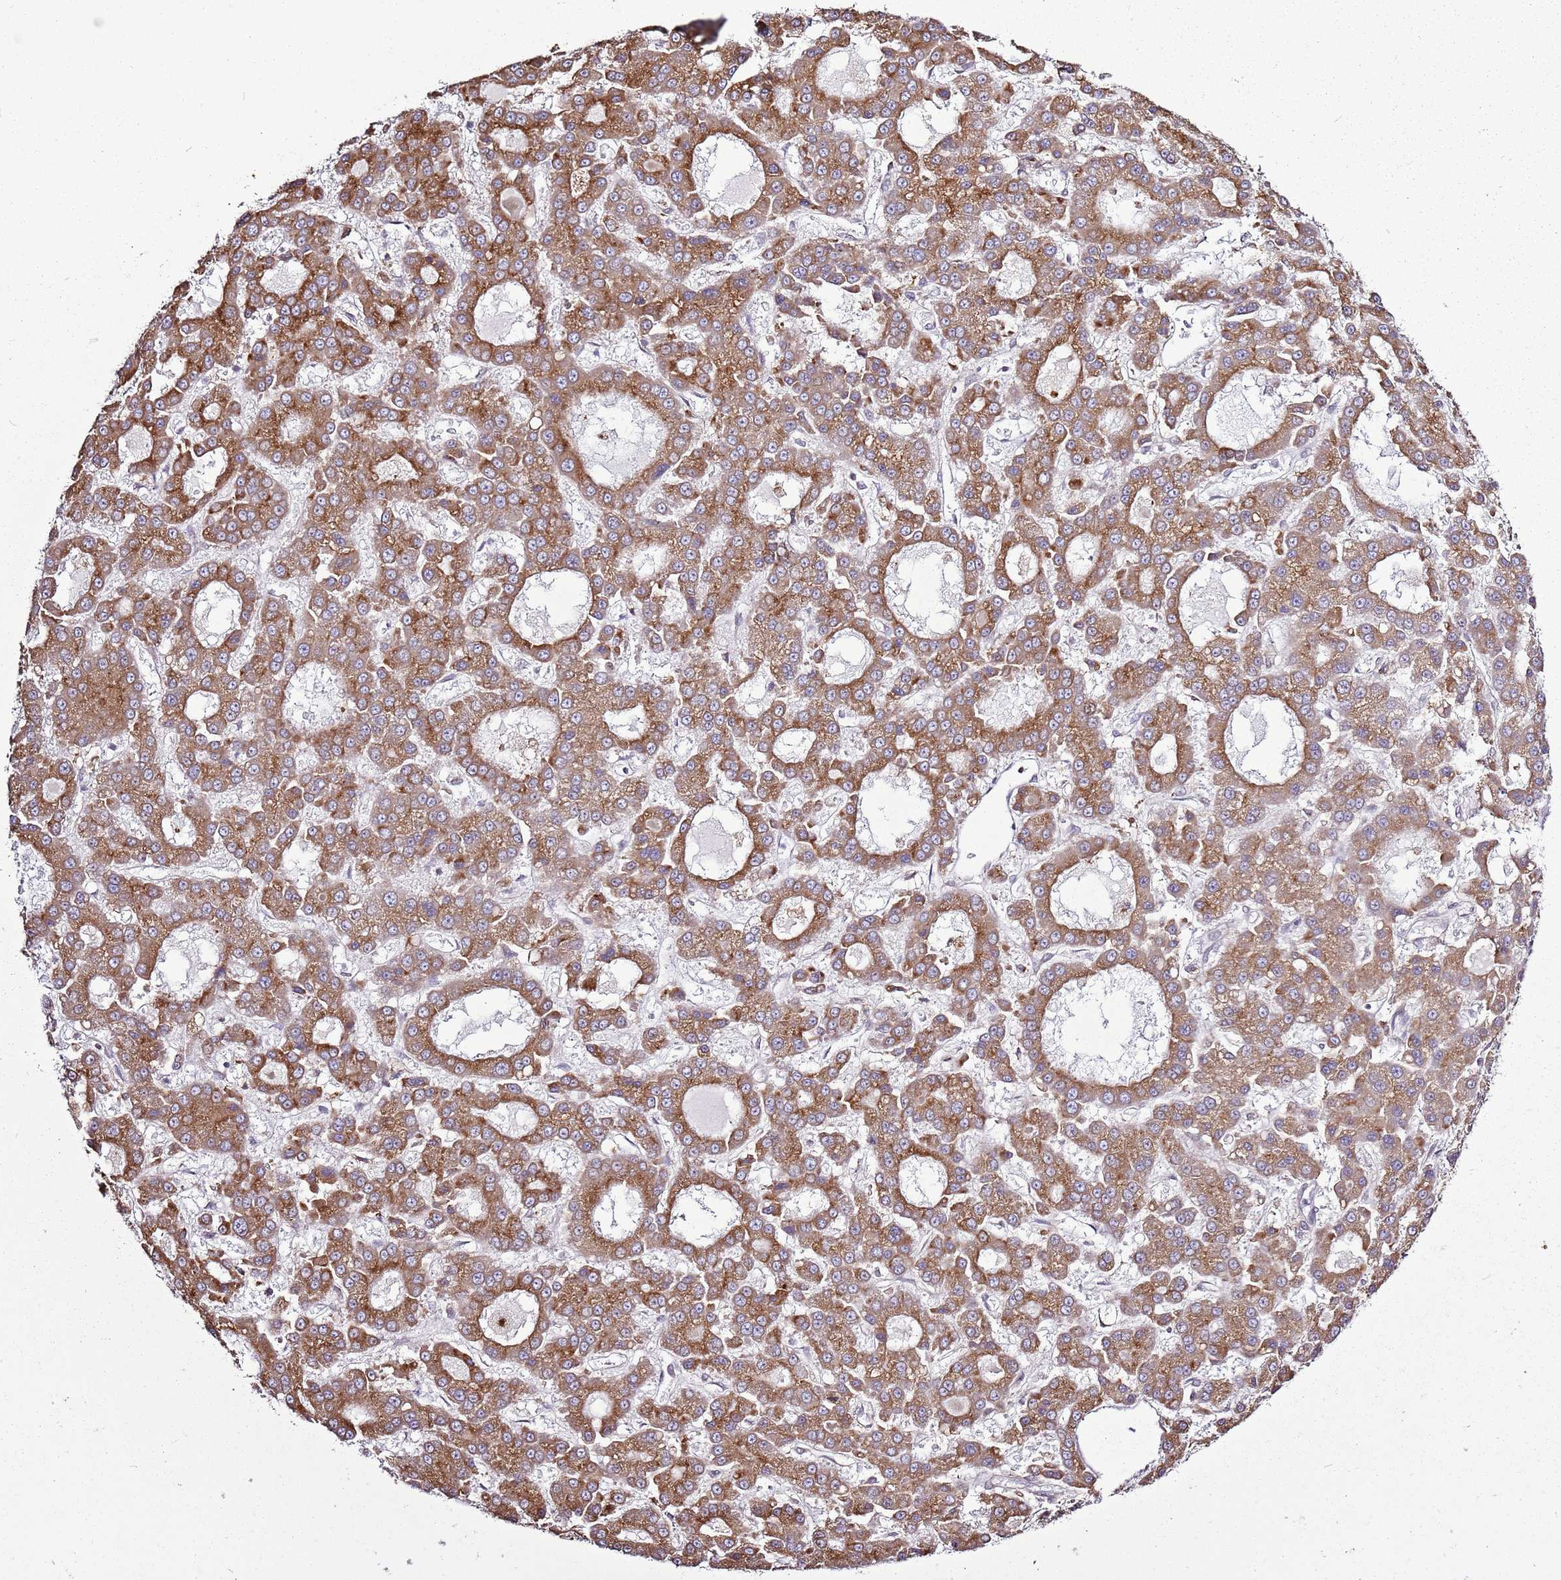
{"staining": {"intensity": "moderate", "quantity": ">75%", "location": "cytoplasmic/membranous"}, "tissue": "liver cancer", "cell_type": "Tumor cells", "image_type": "cancer", "snomed": [{"axis": "morphology", "description": "Carcinoma, Hepatocellular, NOS"}, {"axis": "topography", "description": "Liver"}], "caption": "Human hepatocellular carcinoma (liver) stained for a protein (brown) displays moderate cytoplasmic/membranous positive expression in approximately >75% of tumor cells.", "gene": "TMED10", "patient": {"sex": "male", "age": 70}}